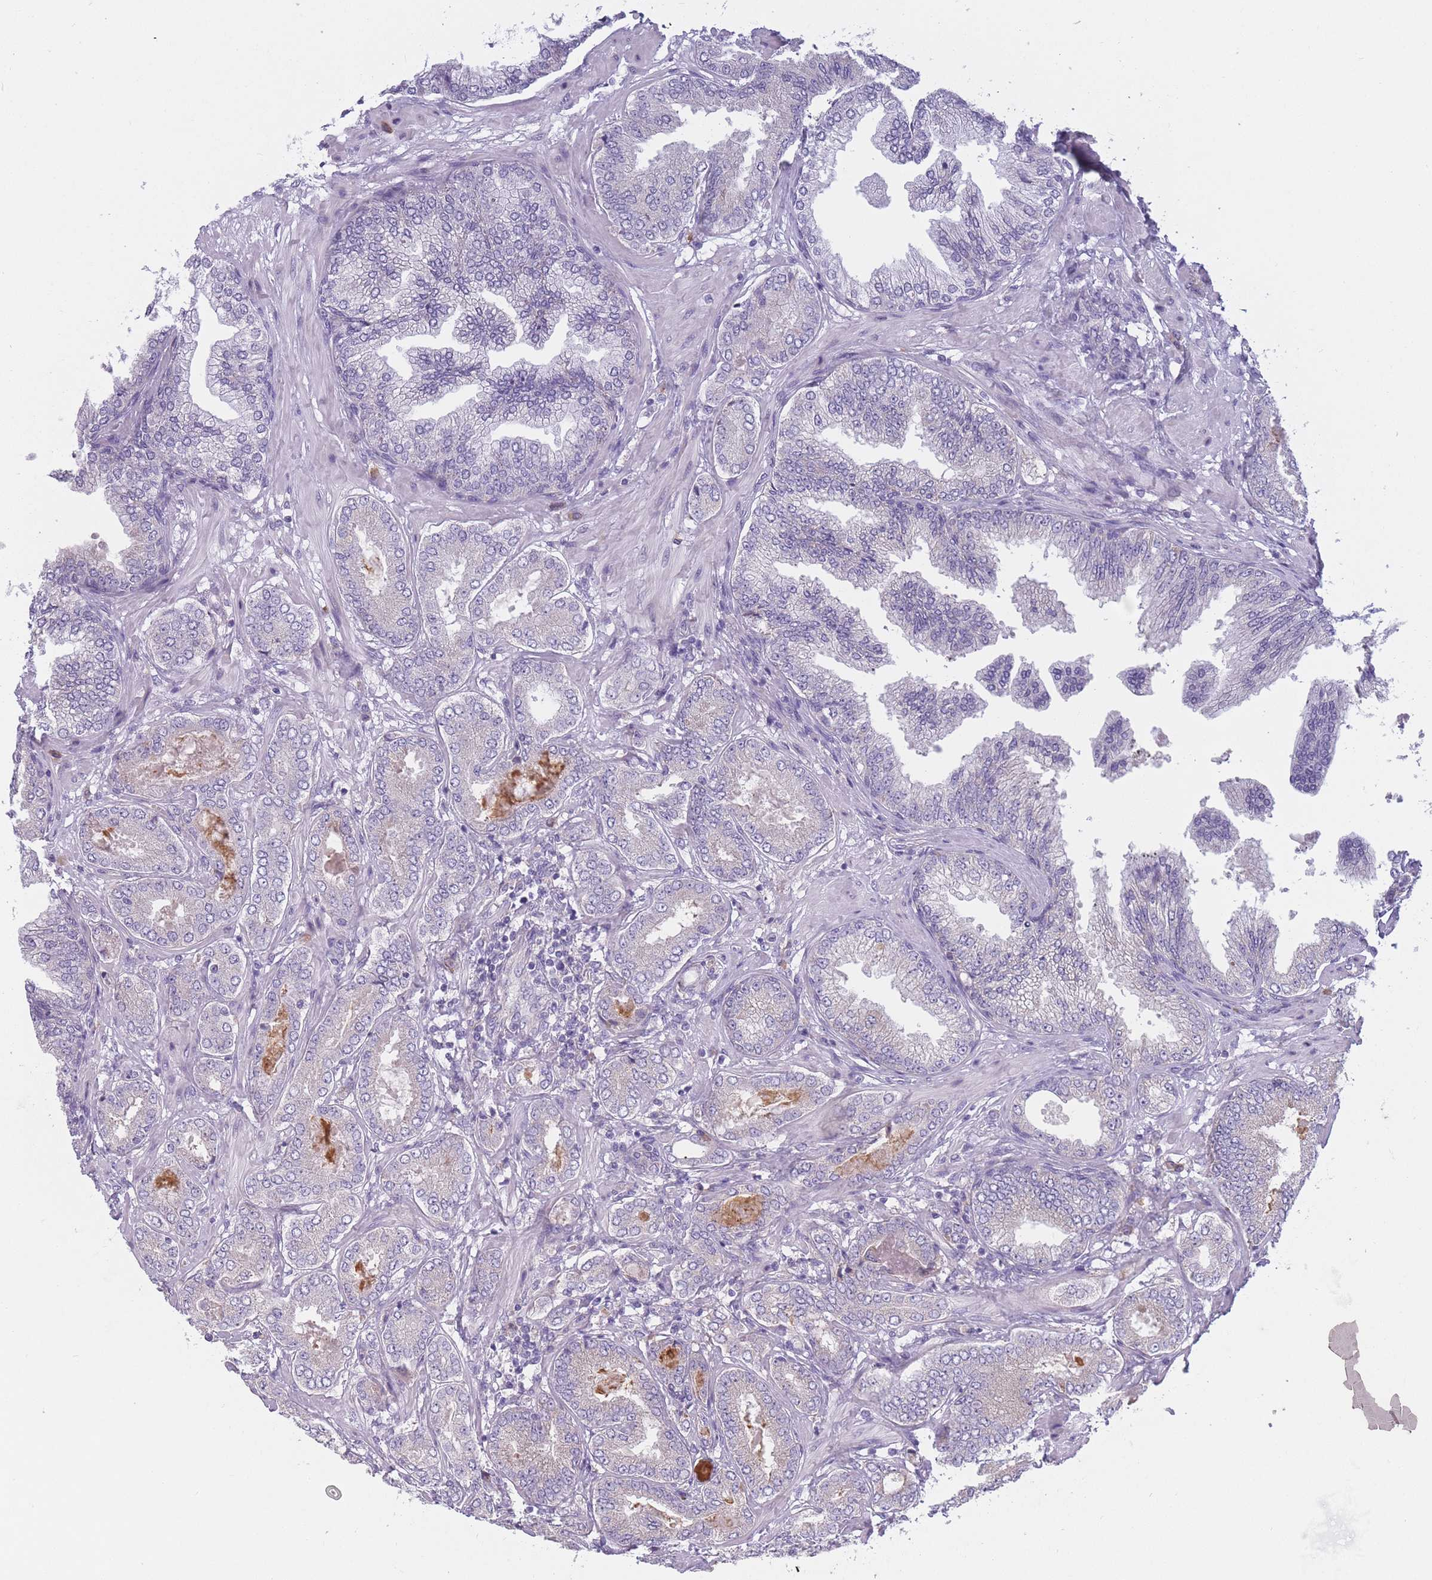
{"staining": {"intensity": "negative", "quantity": "none", "location": "none"}, "tissue": "prostate cancer", "cell_type": "Tumor cells", "image_type": "cancer", "snomed": [{"axis": "morphology", "description": "Adenocarcinoma, Low grade"}, {"axis": "topography", "description": "Prostate"}], "caption": "Immunohistochemistry histopathology image of human prostate cancer stained for a protein (brown), which reveals no positivity in tumor cells.", "gene": "NDUFAF6", "patient": {"sex": "male", "age": 63}}